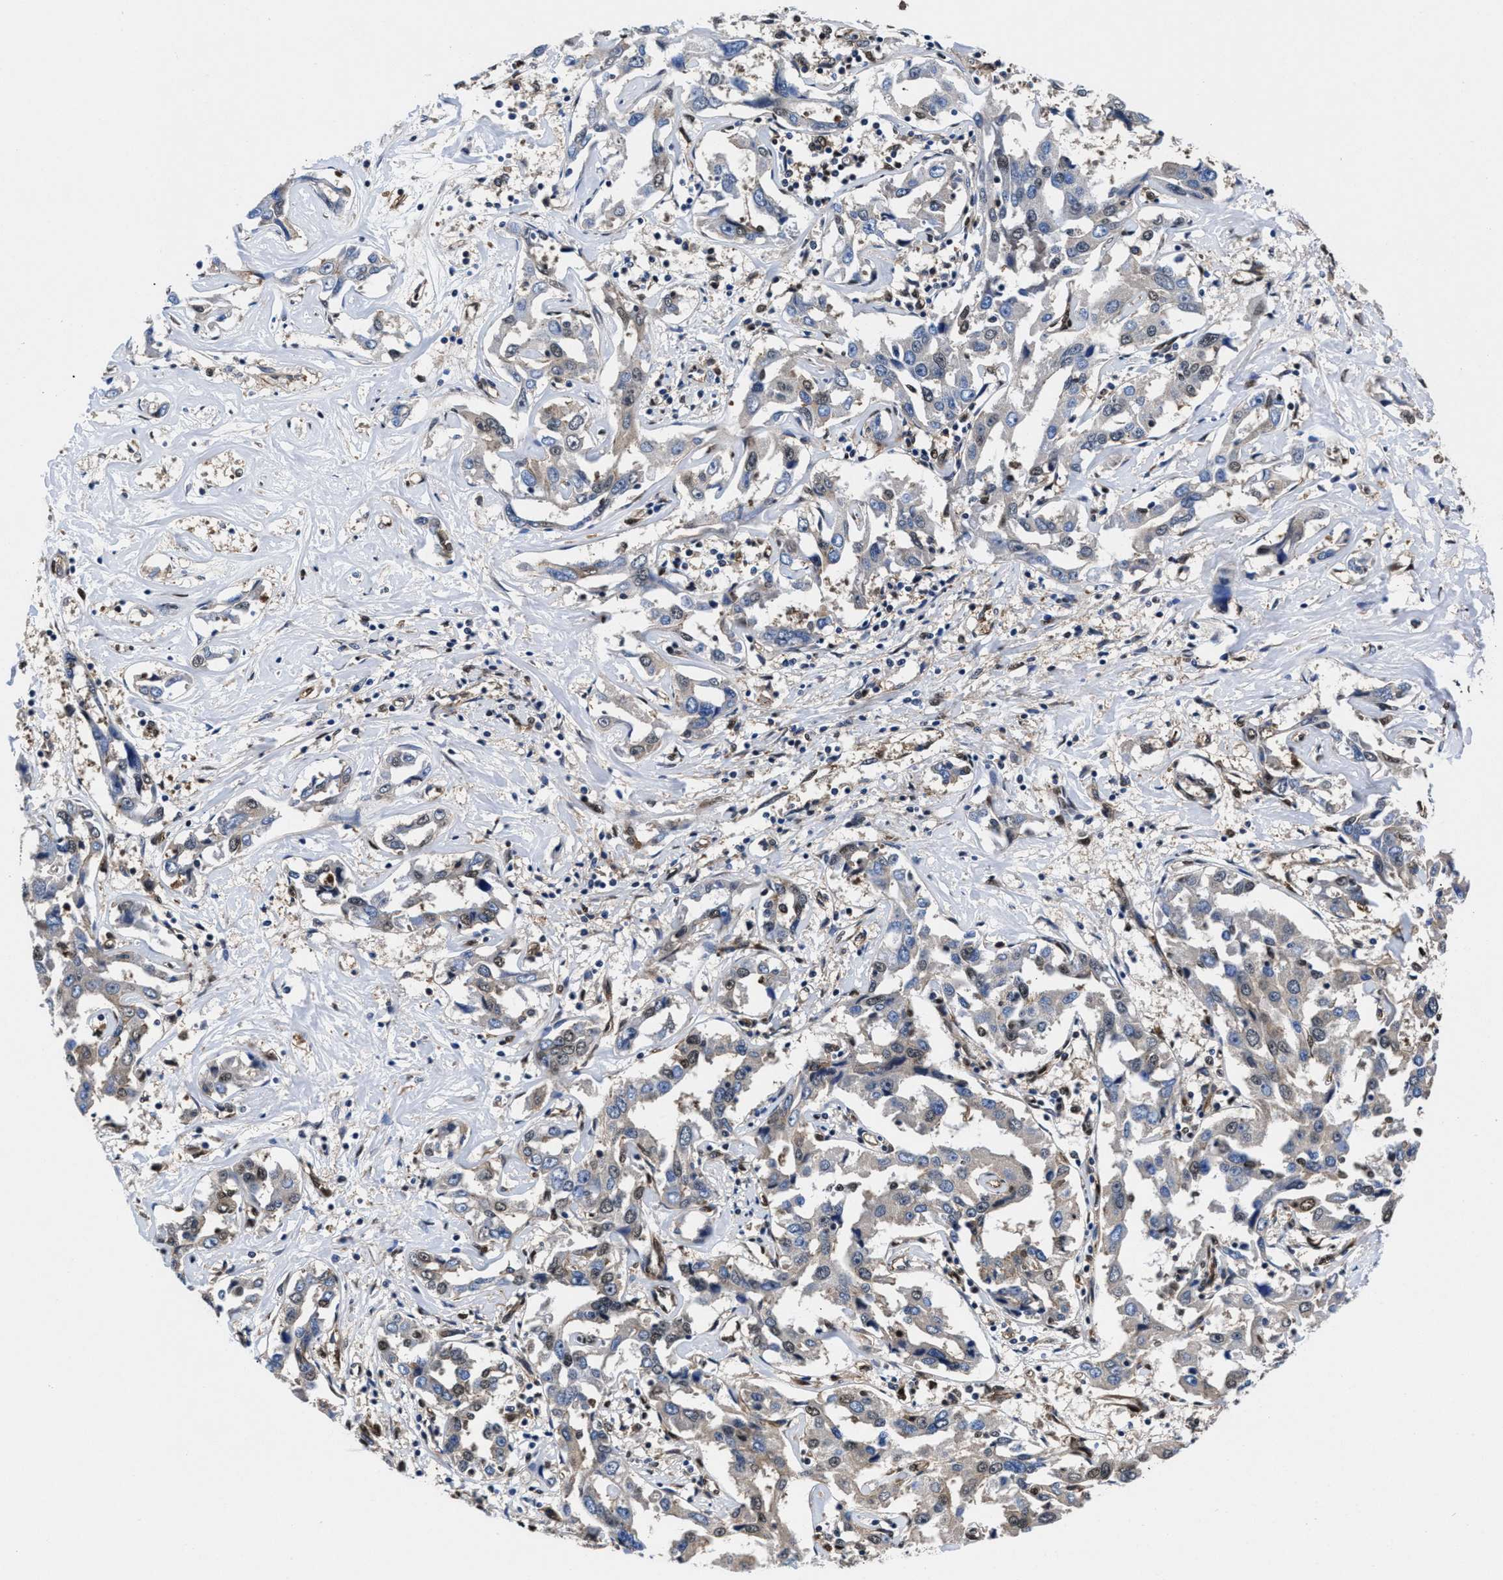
{"staining": {"intensity": "weak", "quantity": "25%-75%", "location": "cytoplasmic/membranous"}, "tissue": "liver cancer", "cell_type": "Tumor cells", "image_type": "cancer", "snomed": [{"axis": "morphology", "description": "Cholangiocarcinoma"}, {"axis": "topography", "description": "Liver"}], "caption": "Approximately 25%-75% of tumor cells in human cholangiocarcinoma (liver) display weak cytoplasmic/membranous protein positivity as visualized by brown immunohistochemical staining.", "gene": "ACLY", "patient": {"sex": "male", "age": 59}}